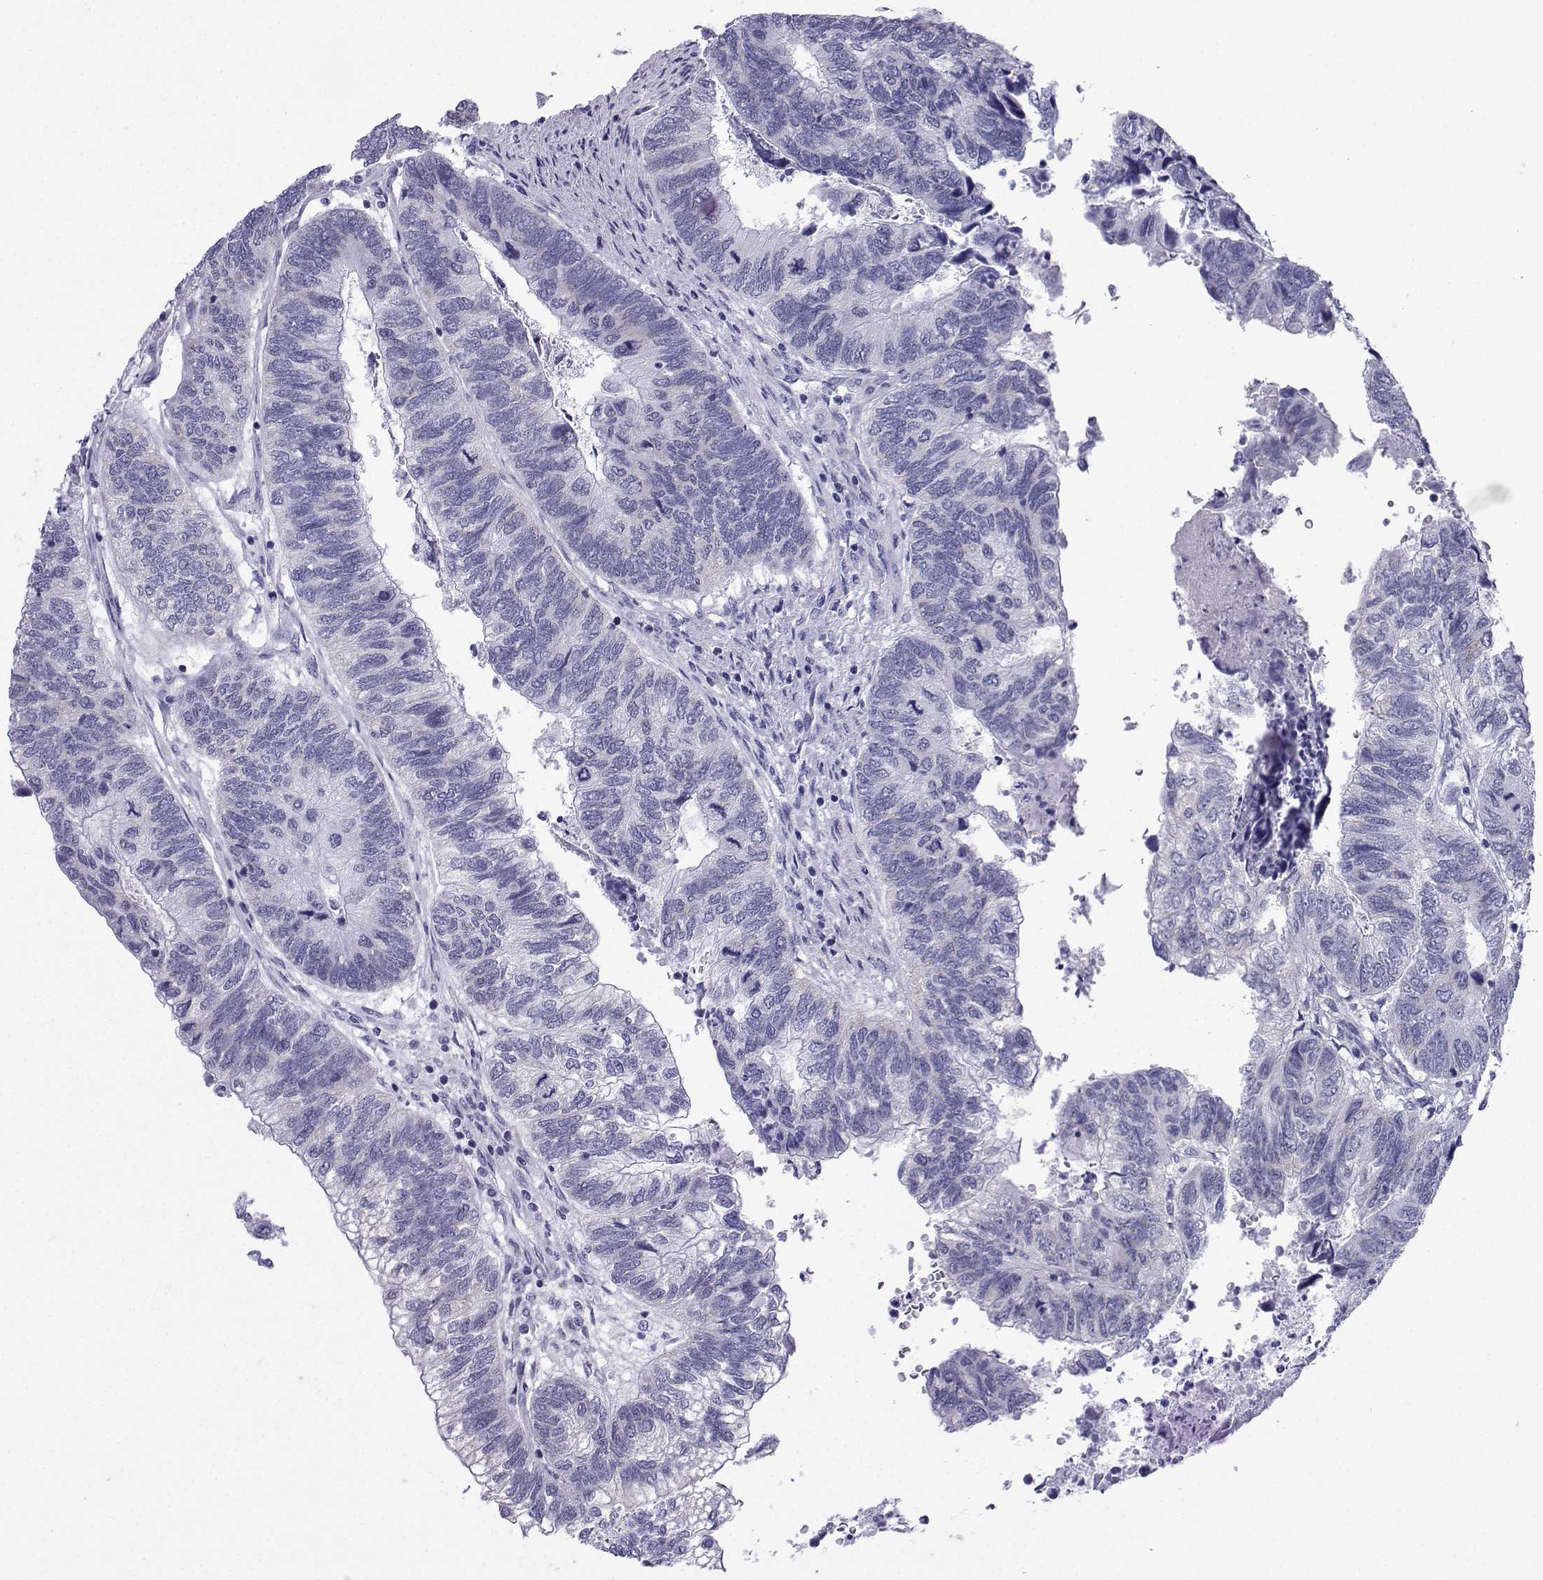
{"staining": {"intensity": "negative", "quantity": "none", "location": "none"}, "tissue": "colorectal cancer", "cell_type": "Tumor cells", "image_type": "cancer", "snomed": [{"axis": "morphology", "description": "Adenocarcinoma, NOS"}, {"axis": "topography", "description": "Colon"}], "caption": "IHC histopathology image of human adenocarcinoma (colorectal) stained for a protein (brown), which exhibits no positivity in tumor cells.", "gene": "ACRBP", "patient": {"sex": "female", "age": 67}}